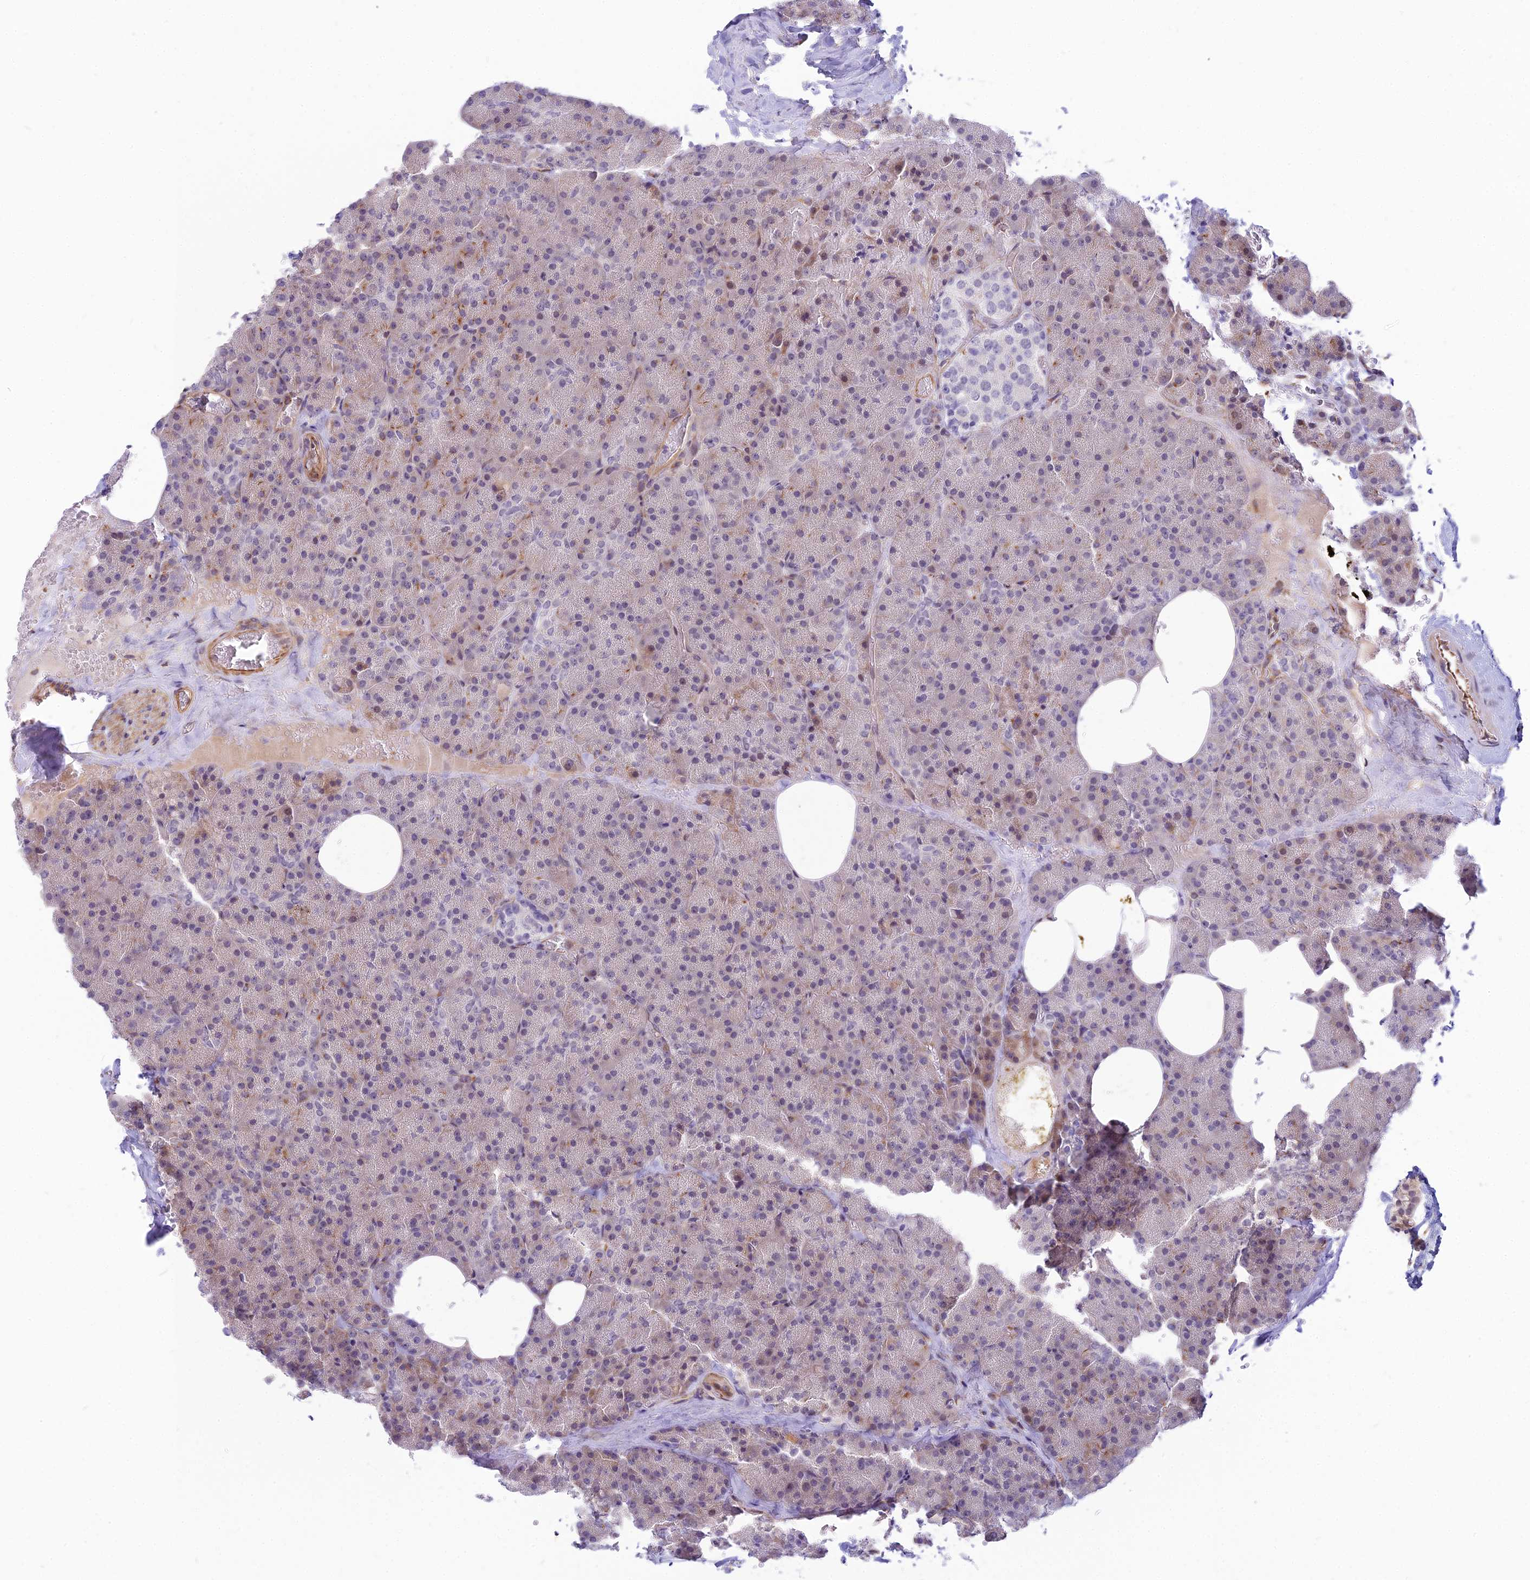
{"staining": {"intensity": "moderate", "quantity": "<25%", "location": "cytoplasmic/membranous"}, "tissue": "pancreas", "cell_type": "Exocrine glandular cells", "image_type": "normal", "snomed": [{"axis": "morphology", "description": "Normal tissue, NOS"}, {"axis": "morphology", "description": "Carcinoid, malignant, NOS"}, {"axis": "topography", "description": "Pancreas"}], "caption": "IHC of normal pancreas displays low levels of moderate cytoplasmic/membranous expression in about <25% of exocrine glandular cells.", "gene": "SAPCD2", "patient": {"sex": "female", "age": 35}}